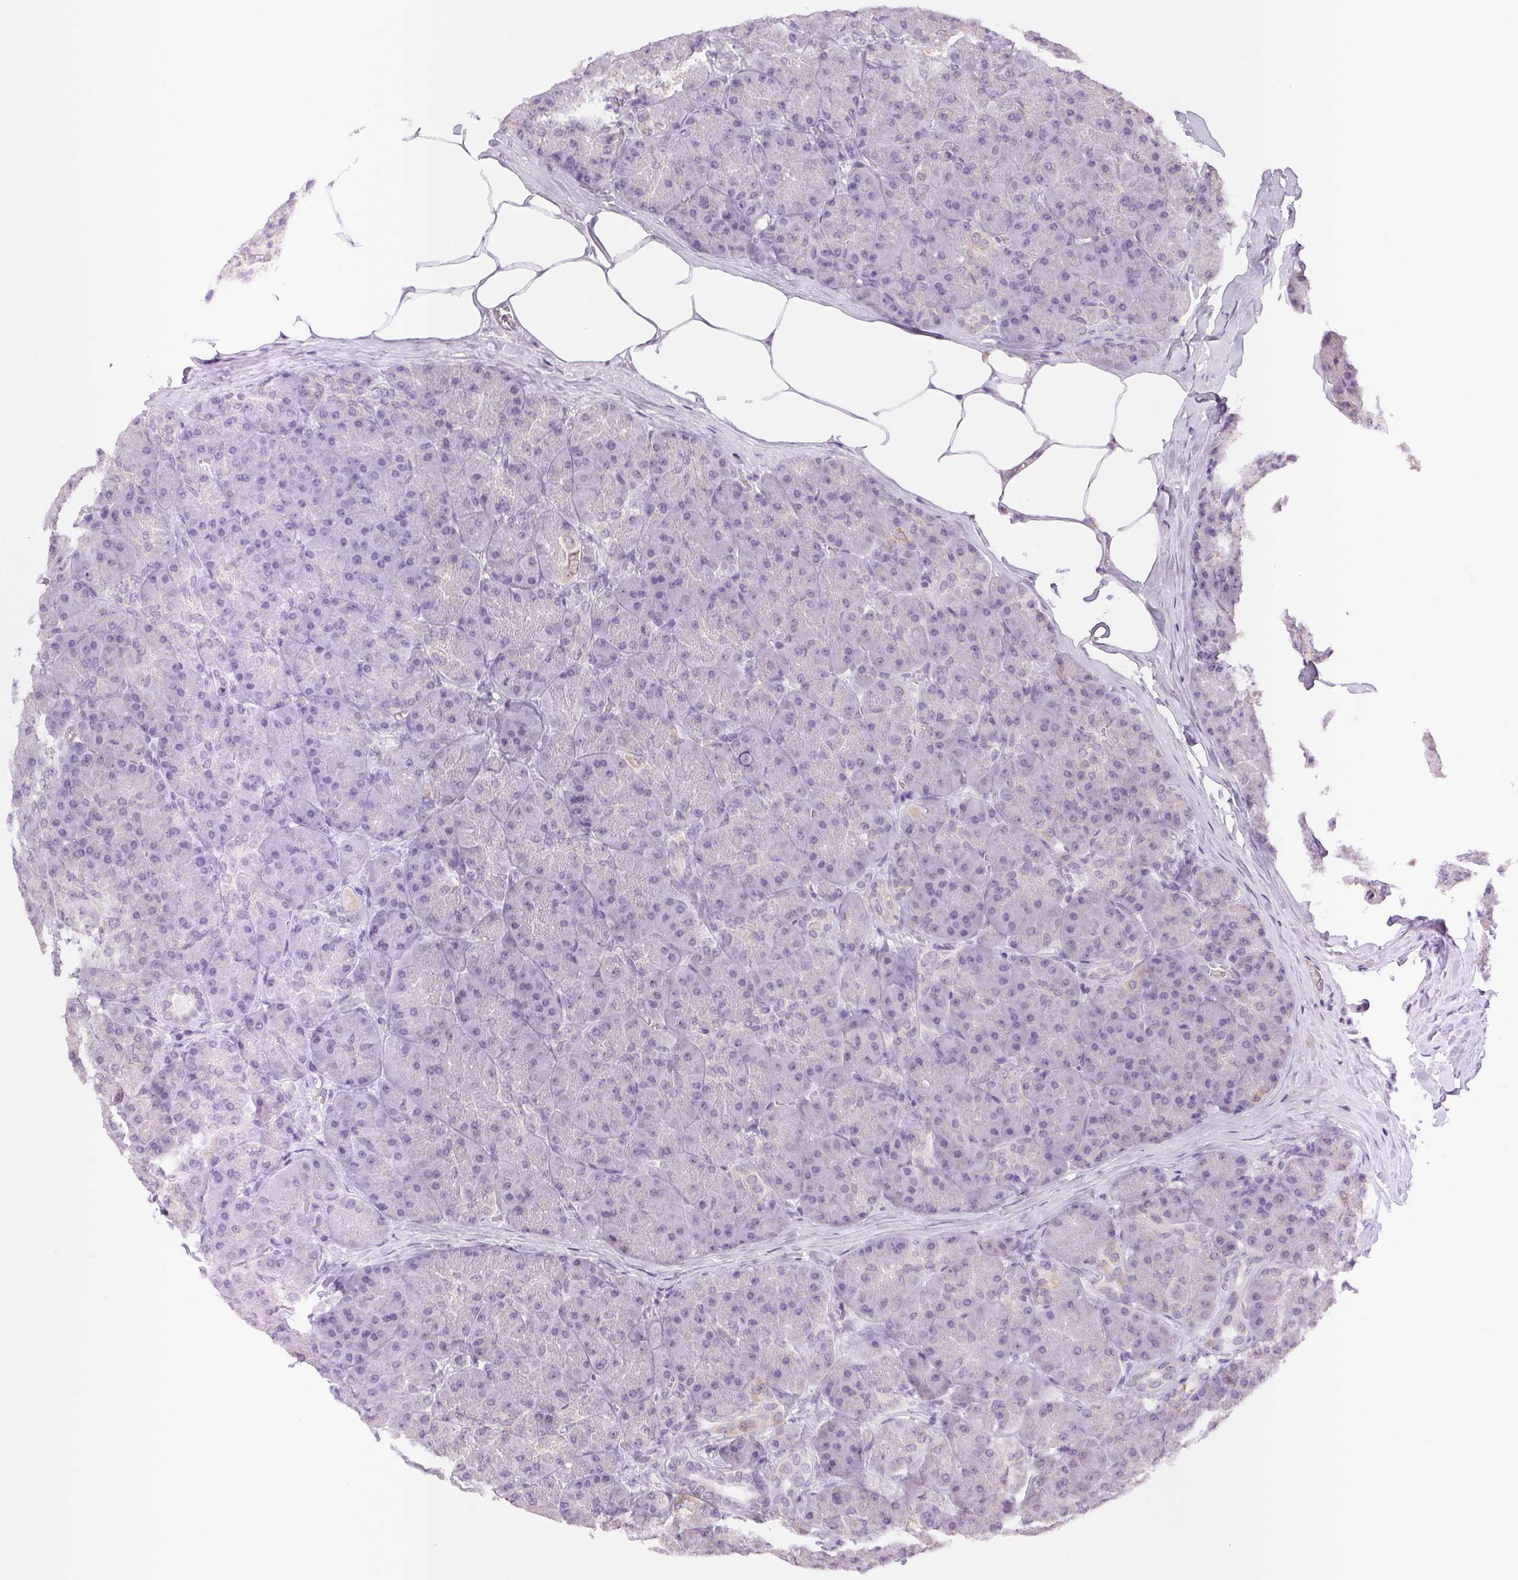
{"staining": {"intensity": "negative", "quantity": "none", "location": "none"}, "tissue": "pancreas", "cell_type": "Exocrine glandular cells", "image_type": "normal", "snomed": [{"axis": "morphology", "description": "Normal tissue, NOS"}, {"axis": "topography", "description": "Pancreas"}], "caption": "Immunohistochemistry (IHC) micrograph of normal pancreas: human pancreas stained with DAB (3,3'-diaminobenzidine) demonstrates no significant protein staining in exocrine glandular cells.", "gene": "POU2F2", "patient": {"sex": "male", "age": 57}}